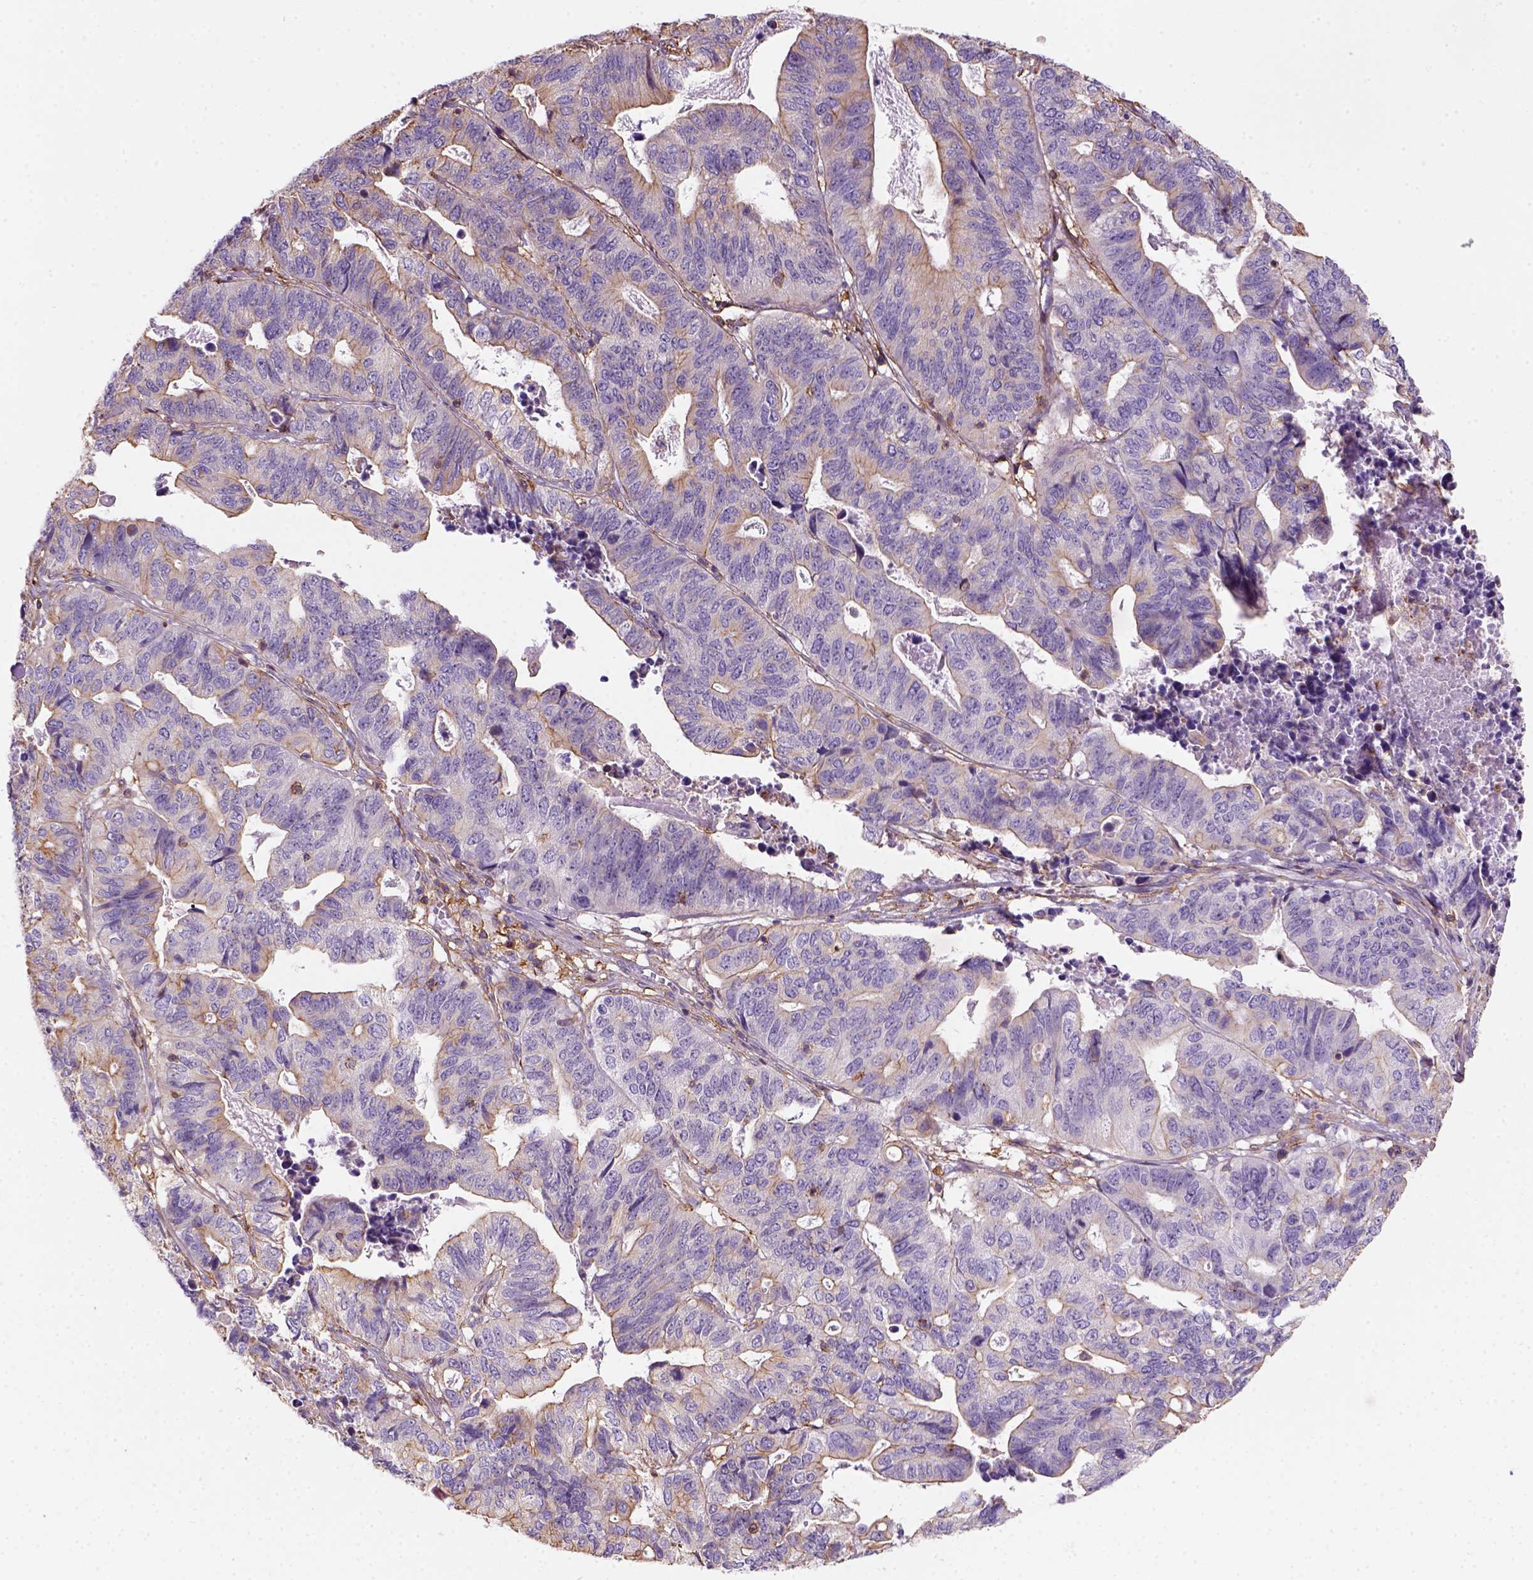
{"staining": {"intensity": "moderate", "quantity": "25%-75%", "location": "cytoplasmic/membranous"}, "tissue": "stomach cancer", "cell_type": "Tumor cells", "image_type": "cancer", "snomed": [{"axis": "morphology", "description": "Adenocarcinoma, NOS"}, {"axis": "topography", "description": "Stomach, upper"}], "caption": "An immunohistochemistry histopathology image of tumor tissue is shown. Protein staining in brown shows moderate cytoplasmic/membranous positivity in adenocarcinoma (stomach) within tumor cells. (DAB (3,3'-diaminobenzidine) IHC with brightfield microscopy, high magnification).", "gene": "GPRC5D", "patient": {"sex": "female", "age": 67}}